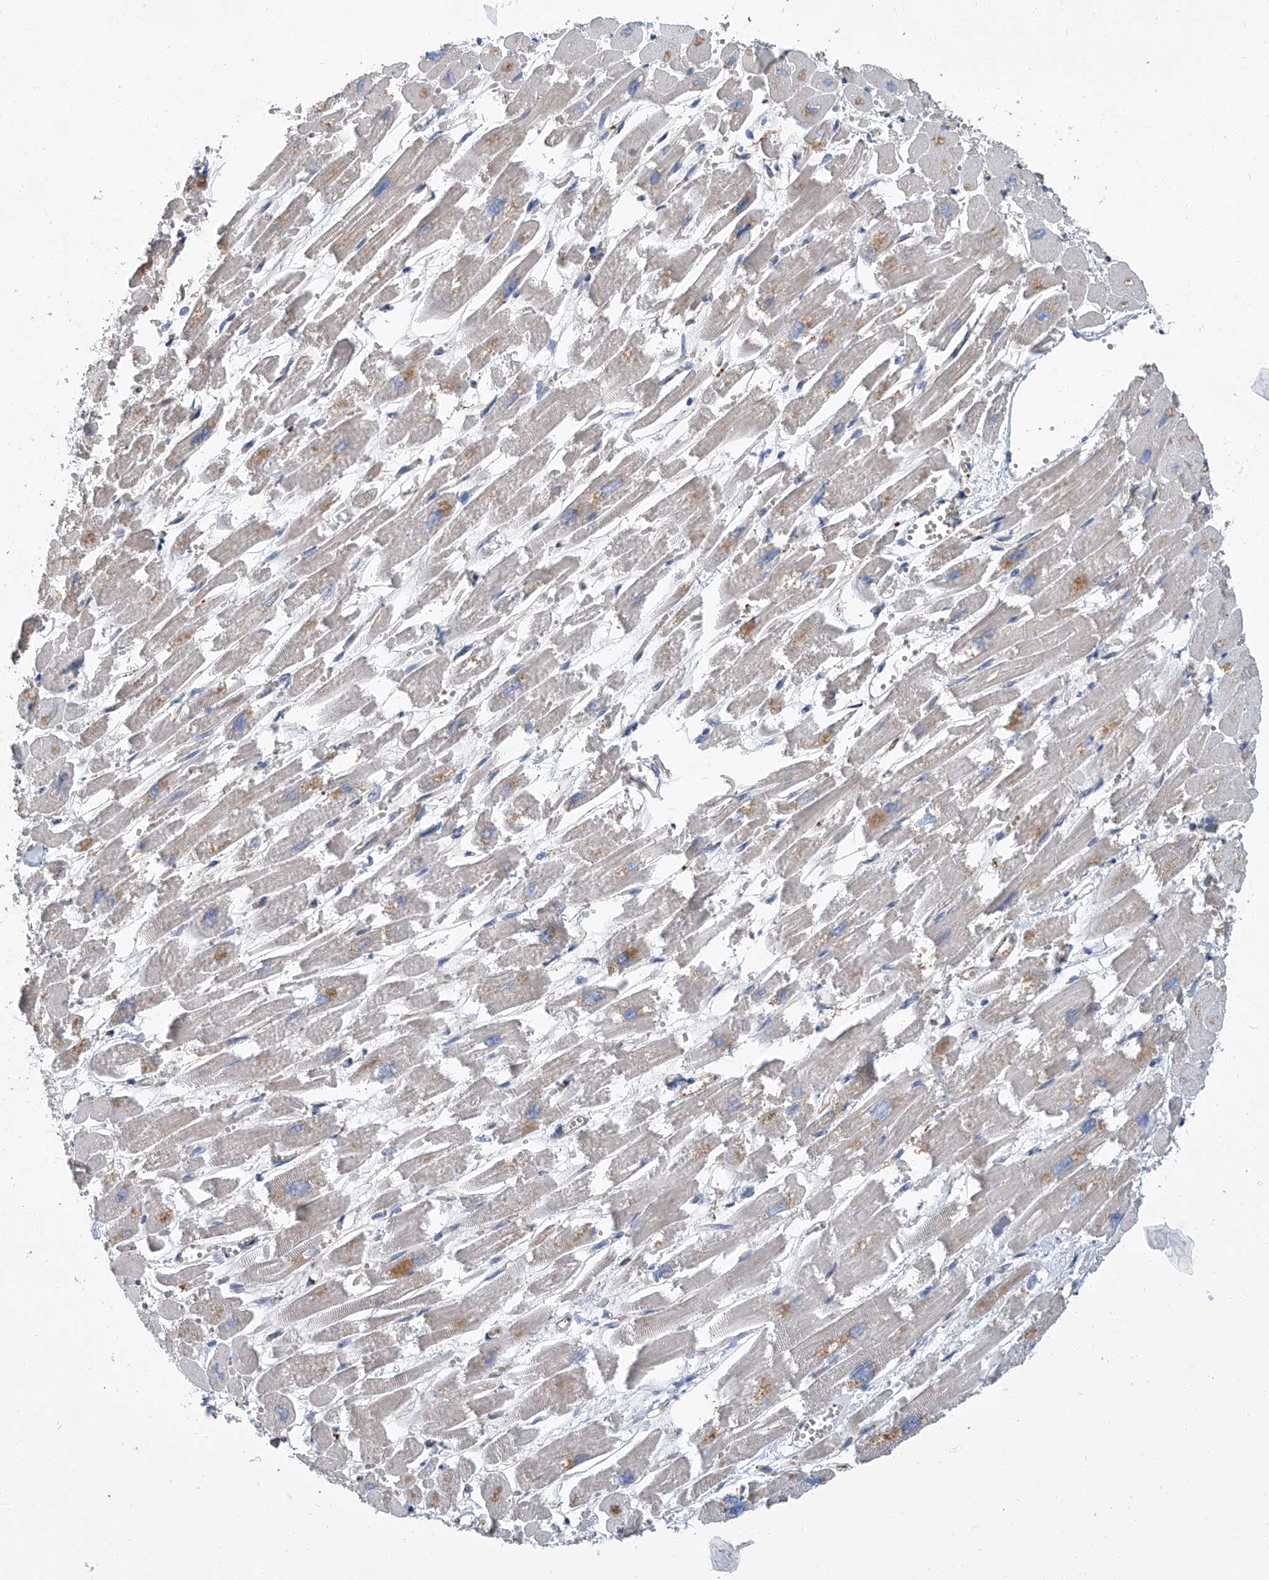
{"staining": {"intensity": "moderate", "quantity": "<25%", "location": "cytoplasmic/membranous"}, "tissue": "heart muscle", "cell_type": "Cardiomyocytes", "image_type": "normal", "snomed": [{"axis": "morphology", "description": "Normal tissue, NOS"}, {"axis": "topography", "description": "Heart"}], "caption": "High-magnification brightfield microscopy of benign heart muscle stained with DAB (3,3'-diaminobenzidine) (brown) and counterstained with hematoxylin (blue). cardiomyocytes exhibit moderate cytoplasmic/membranous staining is present in approximately<25% of cells.", "gene": "PSMB10", "patient": {"sex": "male", "age": 54}}